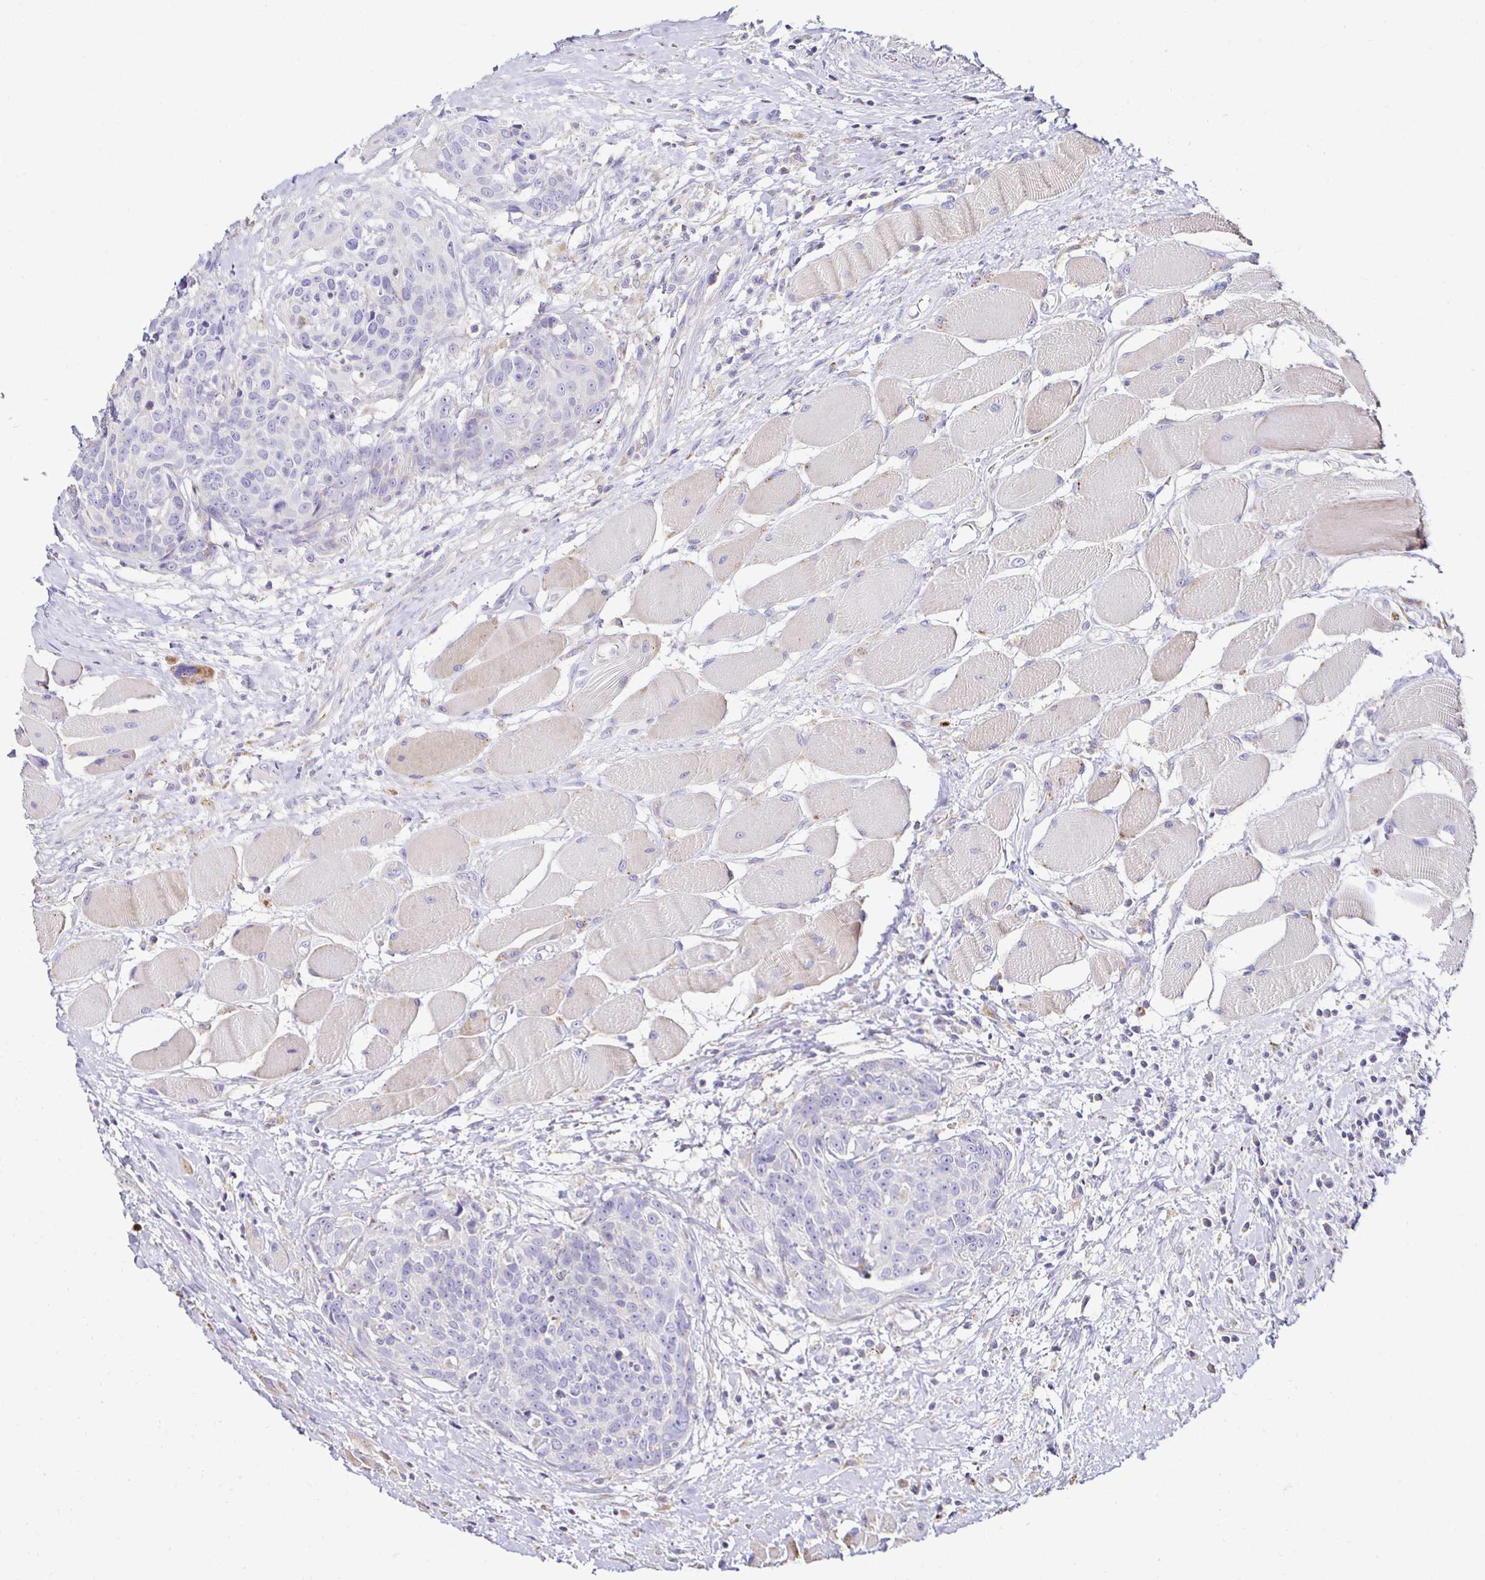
{"staining": {"intensity": "negative", "quantity": "none", "location": "none"}, "tissue": "head and neck cancer", "cell_type": "Tumor cells", "image_type": "cancer", "snomed": [{"axis": "morphology", "description": "Squamous cell carcinoma, NOS"}, {"axis": "topography", "description": "Oral tissue"}, {"axis": "topography", "description": "Head-Neck"}], "caption": "Immunohistochemistry micrograph of neoplastic tissue: head and neck cancer (squamous cell carcinoma) stained with DAB shows no significant protein expression in tumor cells.", "gene": "GALNS", "patient": {"sex": "male", "age": 64}}